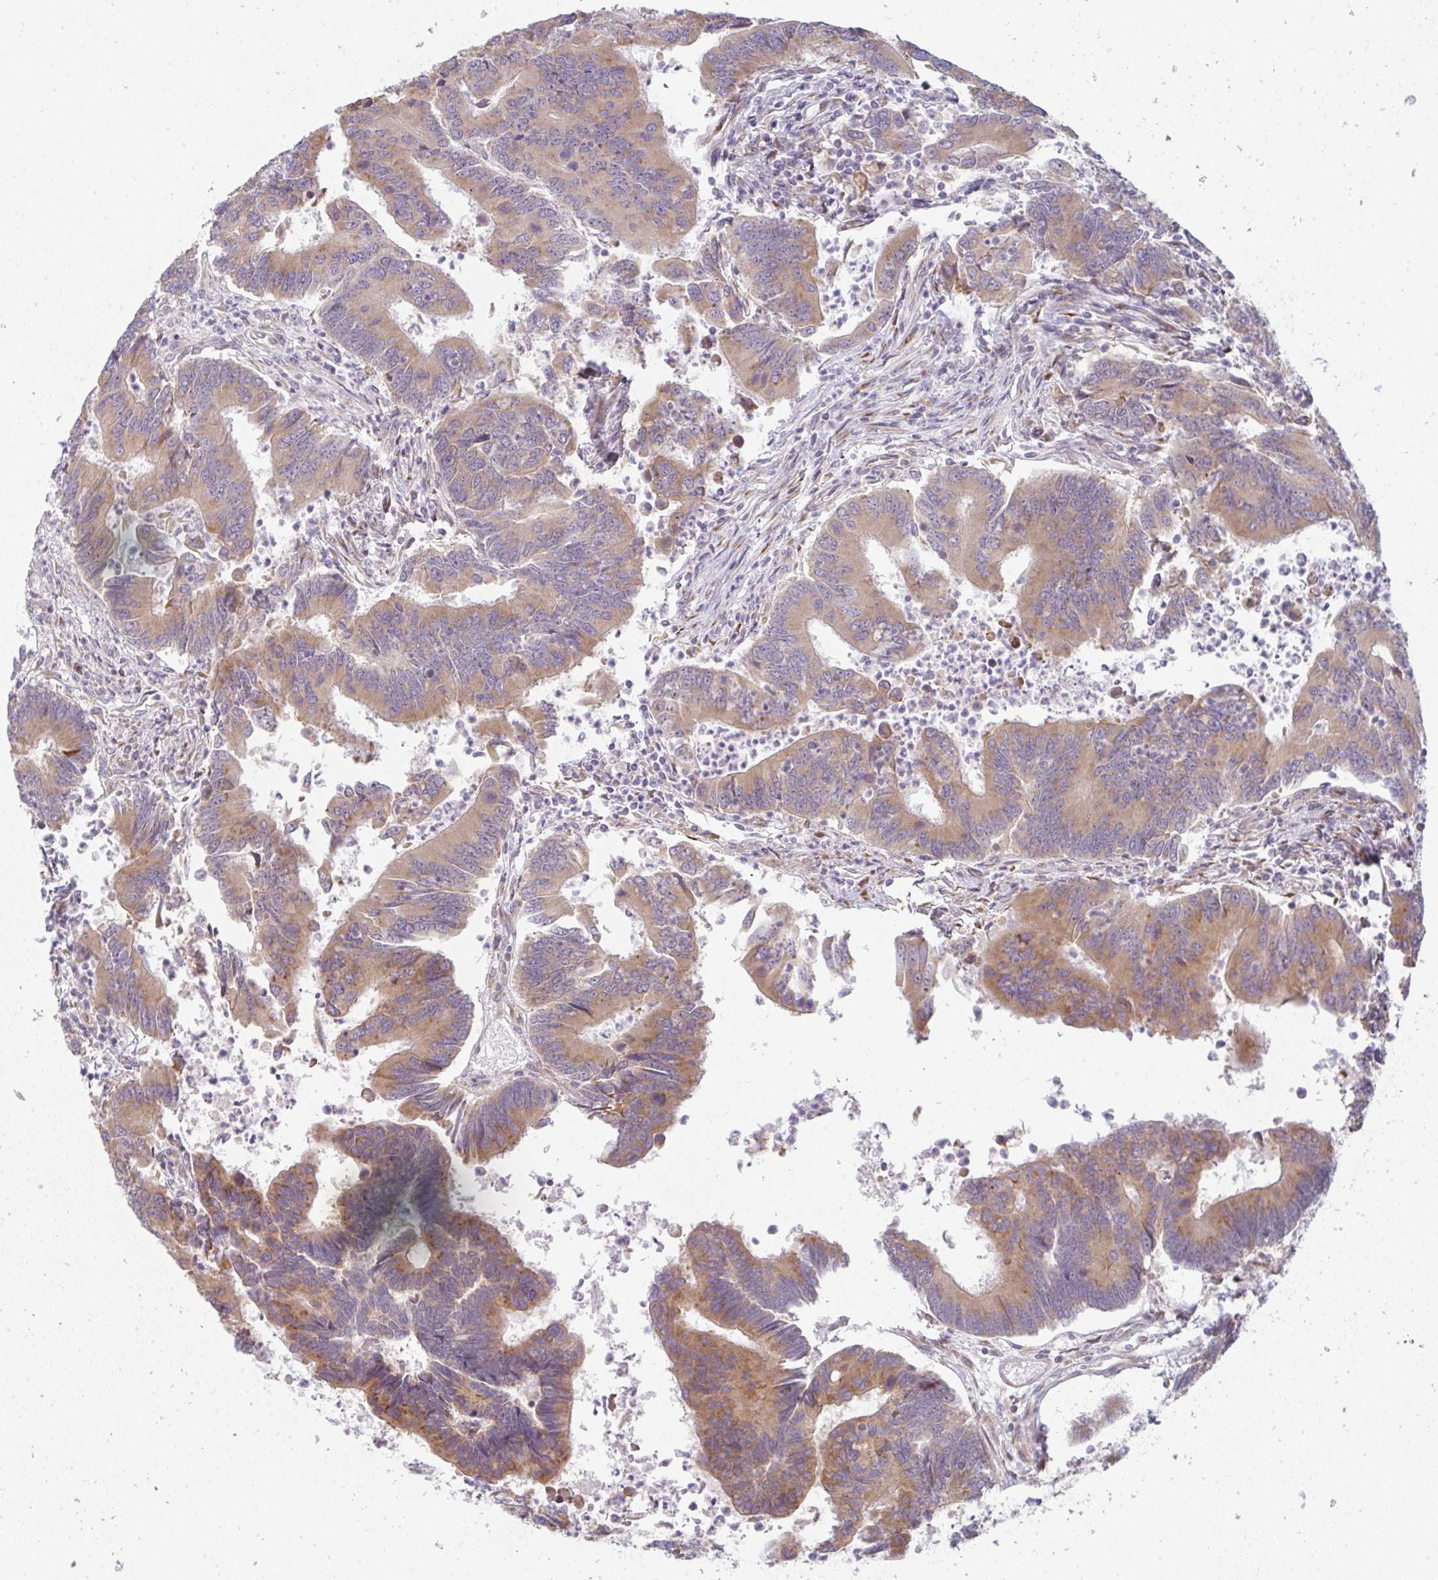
{"staining": {"intensity": "moderate", "quantity": ">75%", "location": "cytoplasmic/membranous"}, "tissue": "colorectal cancer", "cell_type": "Tumor cells", "image_type": "cancer", "snomed": [{"axis": "morphology", "description": "Adenocarcinoma, NOS"}, {"axis": "topography", "description": "Colon"}], "caption": "Colorectal cancer stained with a protein marker reveals moderate staining in tumor cells.", "gene": "MOB1A", "patient": {"sex": "female", "age": 67}}